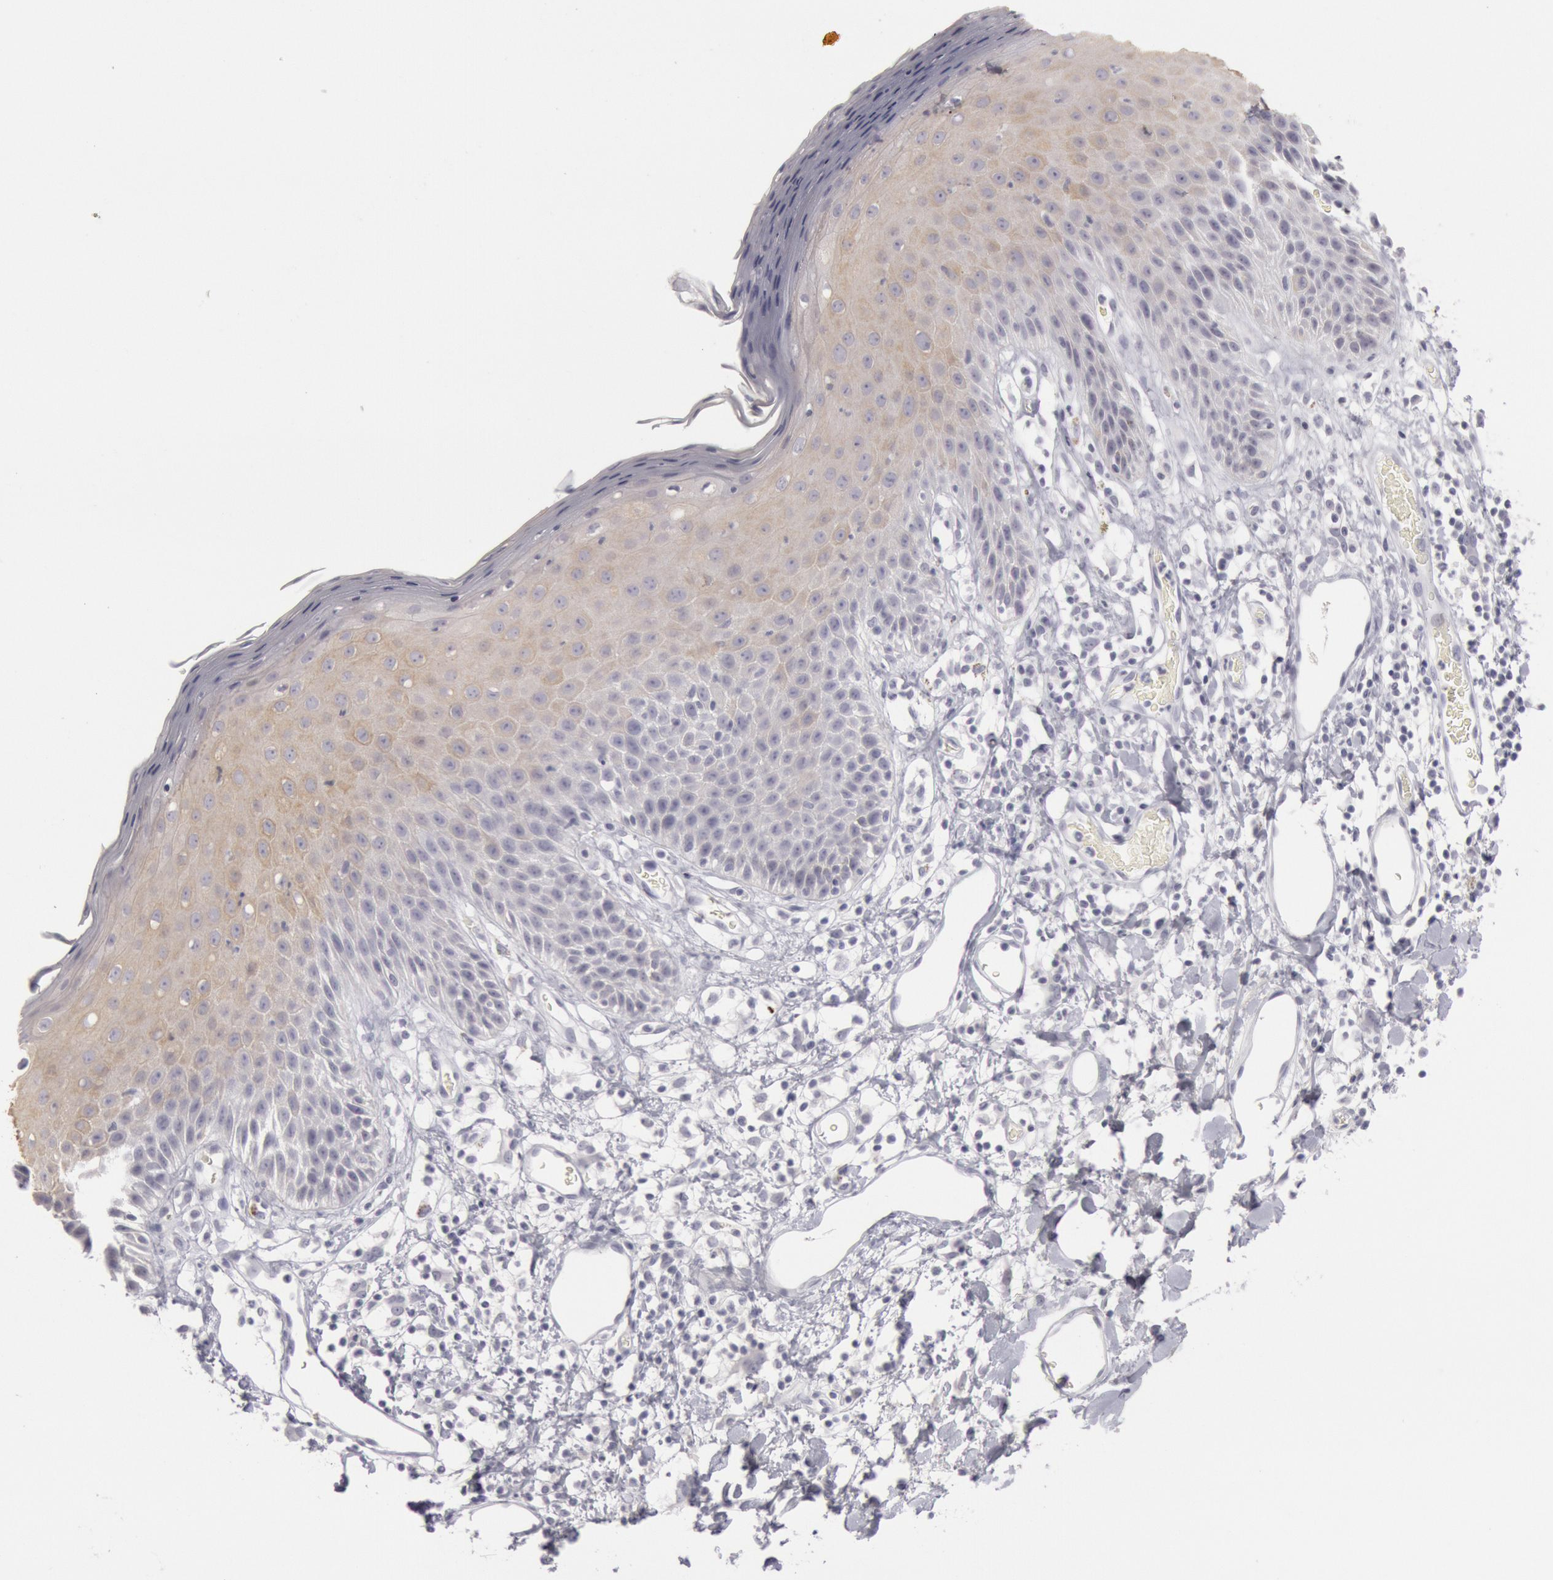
{"staining": {"intensity": "weak", "quantity": "25%-75%", "location": "cytoplasmic/membranous"}, "tissue": "skin", "cell_type": "Epidermal cells", "image_type": "normal", "snomed": [{"axis": "morphology", "description": "Normal tissue, NOS"}, {"axis": "topography", "description": "Vulva"}, {"axis": "topography", "description": "Peripheral nerve tissue"}], "caption": "The image exhibits immunohistochemical staining of benign skin. There is weak cytoplasmic/membranous expression is identified in approximately 25%-75% of epidermal cells. The staining was performed using DAB, with brown indicating positive protein expression. Nuclei are stained blue with hematoxylin.", "gene": "KRT16", "patient": {"sex": "female", "age": 68}}